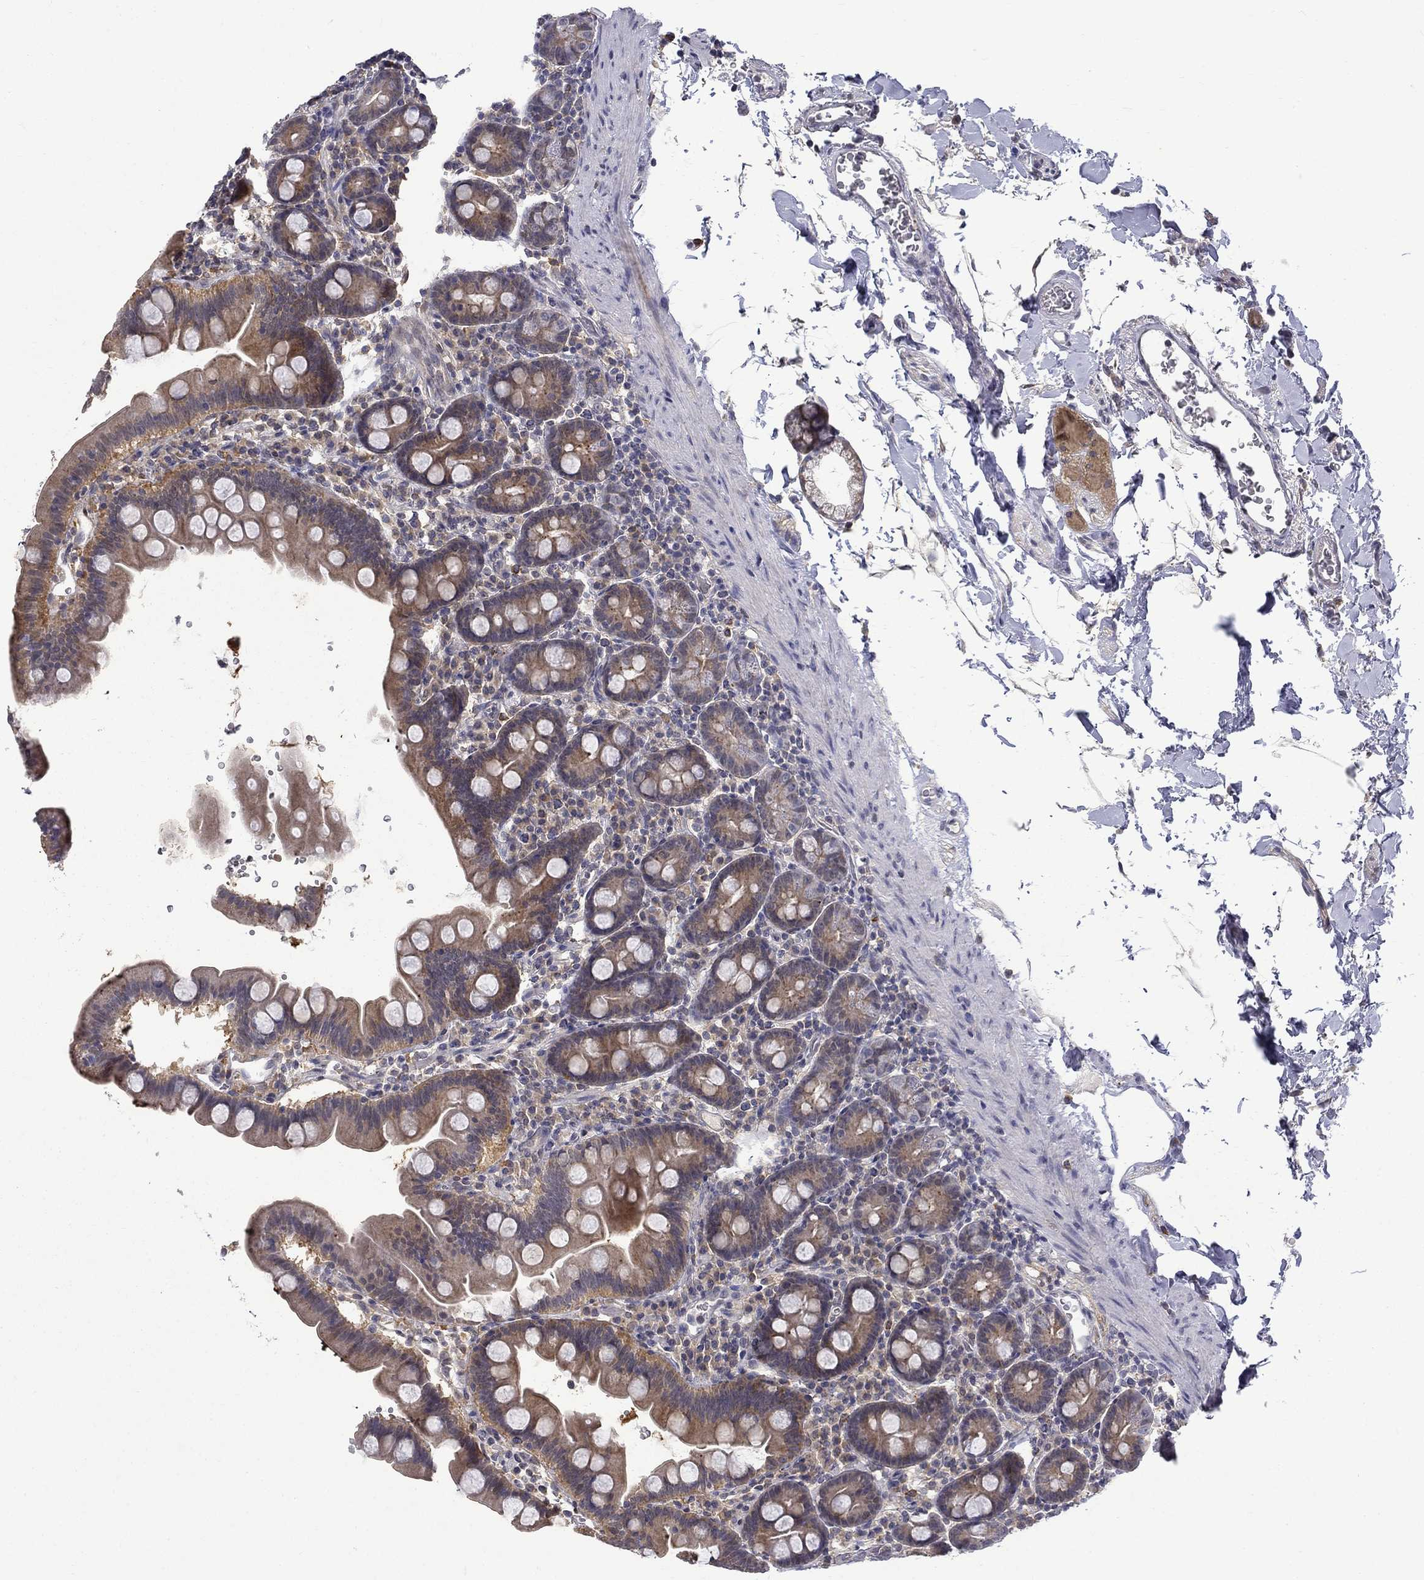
{"staining": {"intensity": "strong", "quantity": "<25%", "location": "cytoplasmic/membranous"}, "tissue": "duodenum", "cell_type": "Glandular cells", "image_type": "normal", "snomed": [{"axis": "morphology", "description": "Normal tissue, NOS"}, {"axis": "topography", "description": "Duodenum"}], "caption": "Immunohistochemistry (IHC) histopathology image of benign duodenum: duodenum stained using immunohistochemistry (IHC) displays medium levels of strong protein expression localized specifically in the cytoplasmic/membranous of glandular cells, appearing as a cytoplasmic/membranous brown color.", "gene": "PCBP2", "patient": {"sex": "male", "age": 59}}